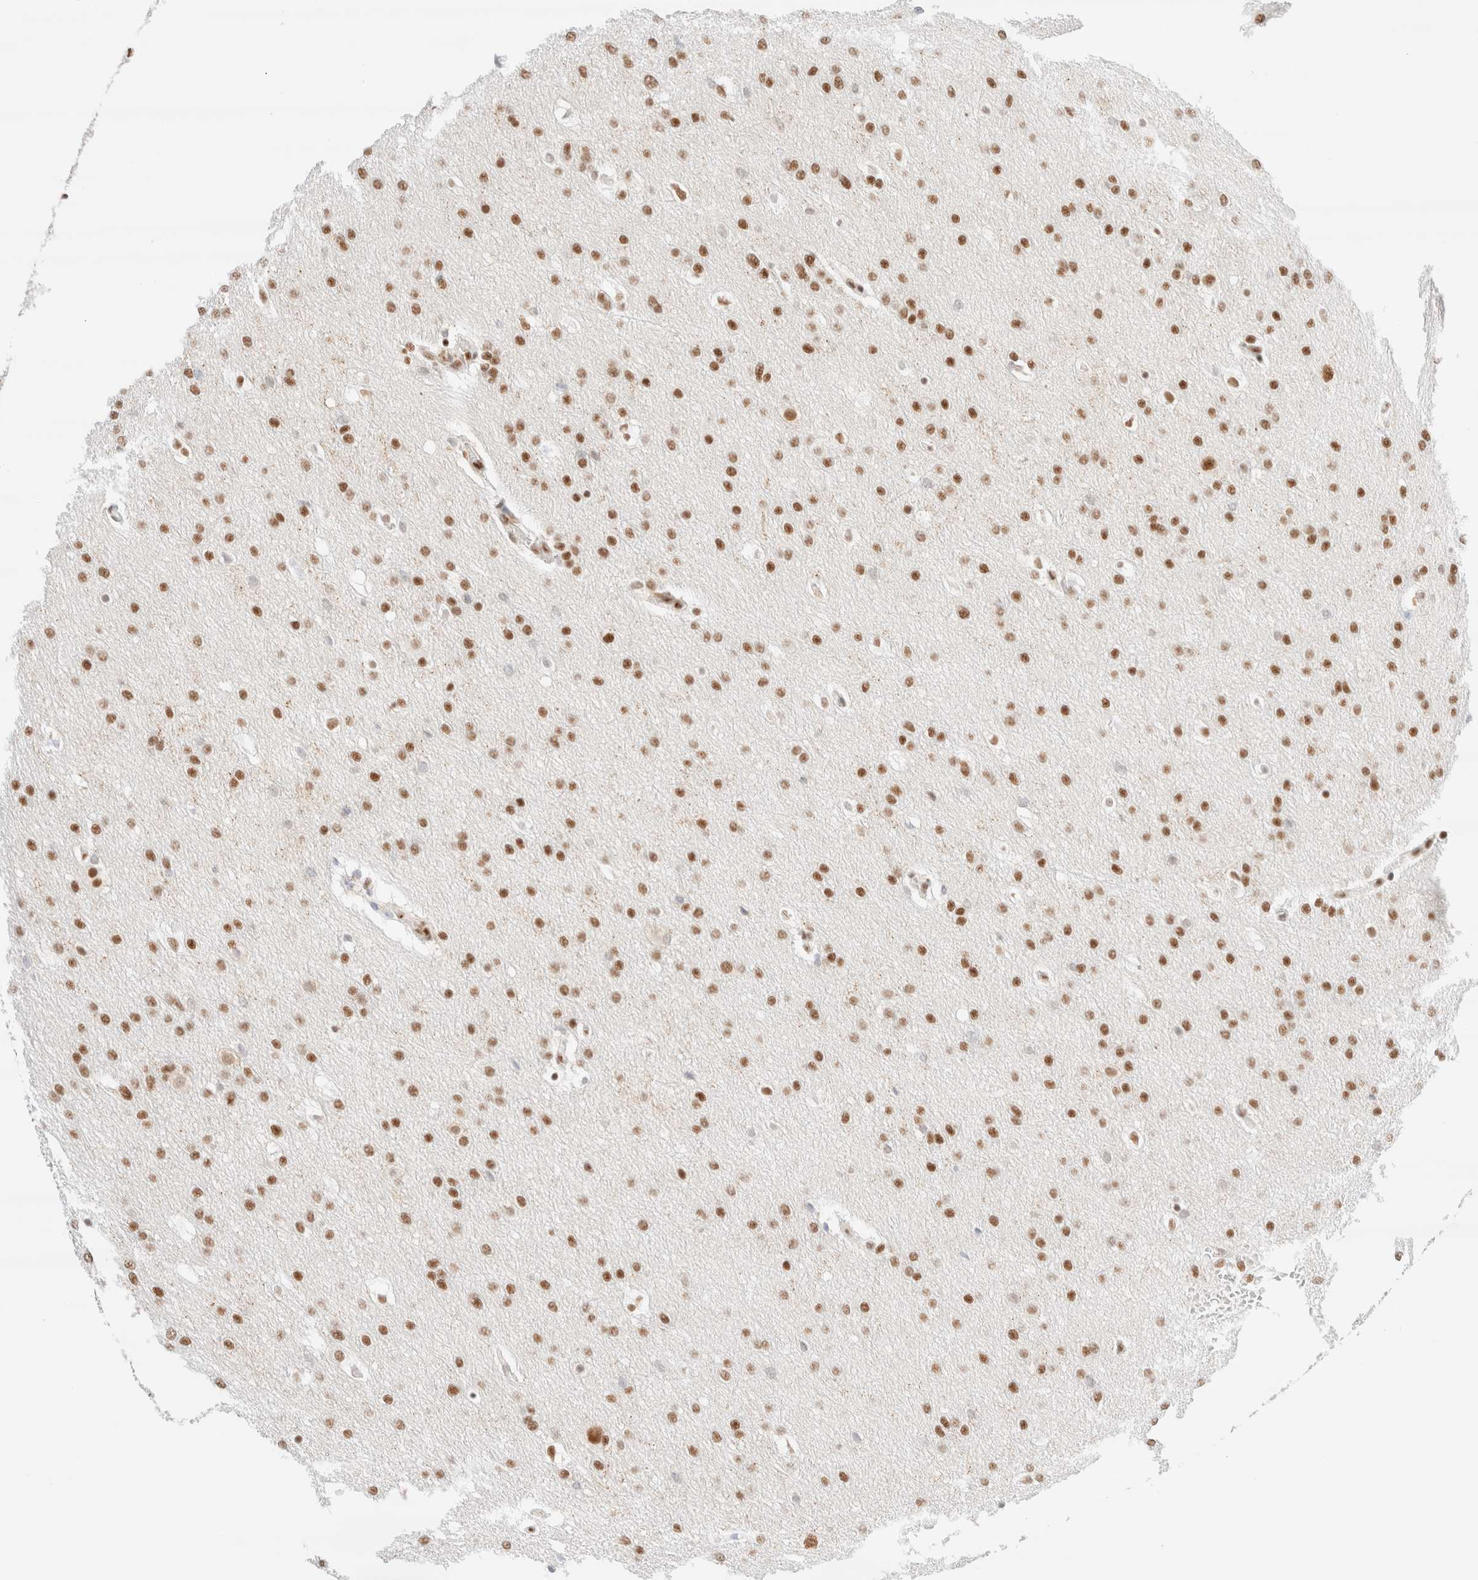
{"staining": {"intensity": "strong", "quantity": ">75%", "location": "nuclear"}, "tissue": "glioma", "cell_type": "Tumor cells", "image_type": "cancer", "snomed": [{"axis": "morphology", "description": "Glioma, malignant, Low grade"}, {"axis": "topography", "description": "Brain"}], "caption": "Immunohistochemistry (IHC) photomicrograph of malignant glioma (low-grade) stained for a protein (brown), which reveals high levels of strong nuclear expression in about >75% of tumor cells.", "gene": "CIC", "patient": {"sex": "female", "age": 37}}